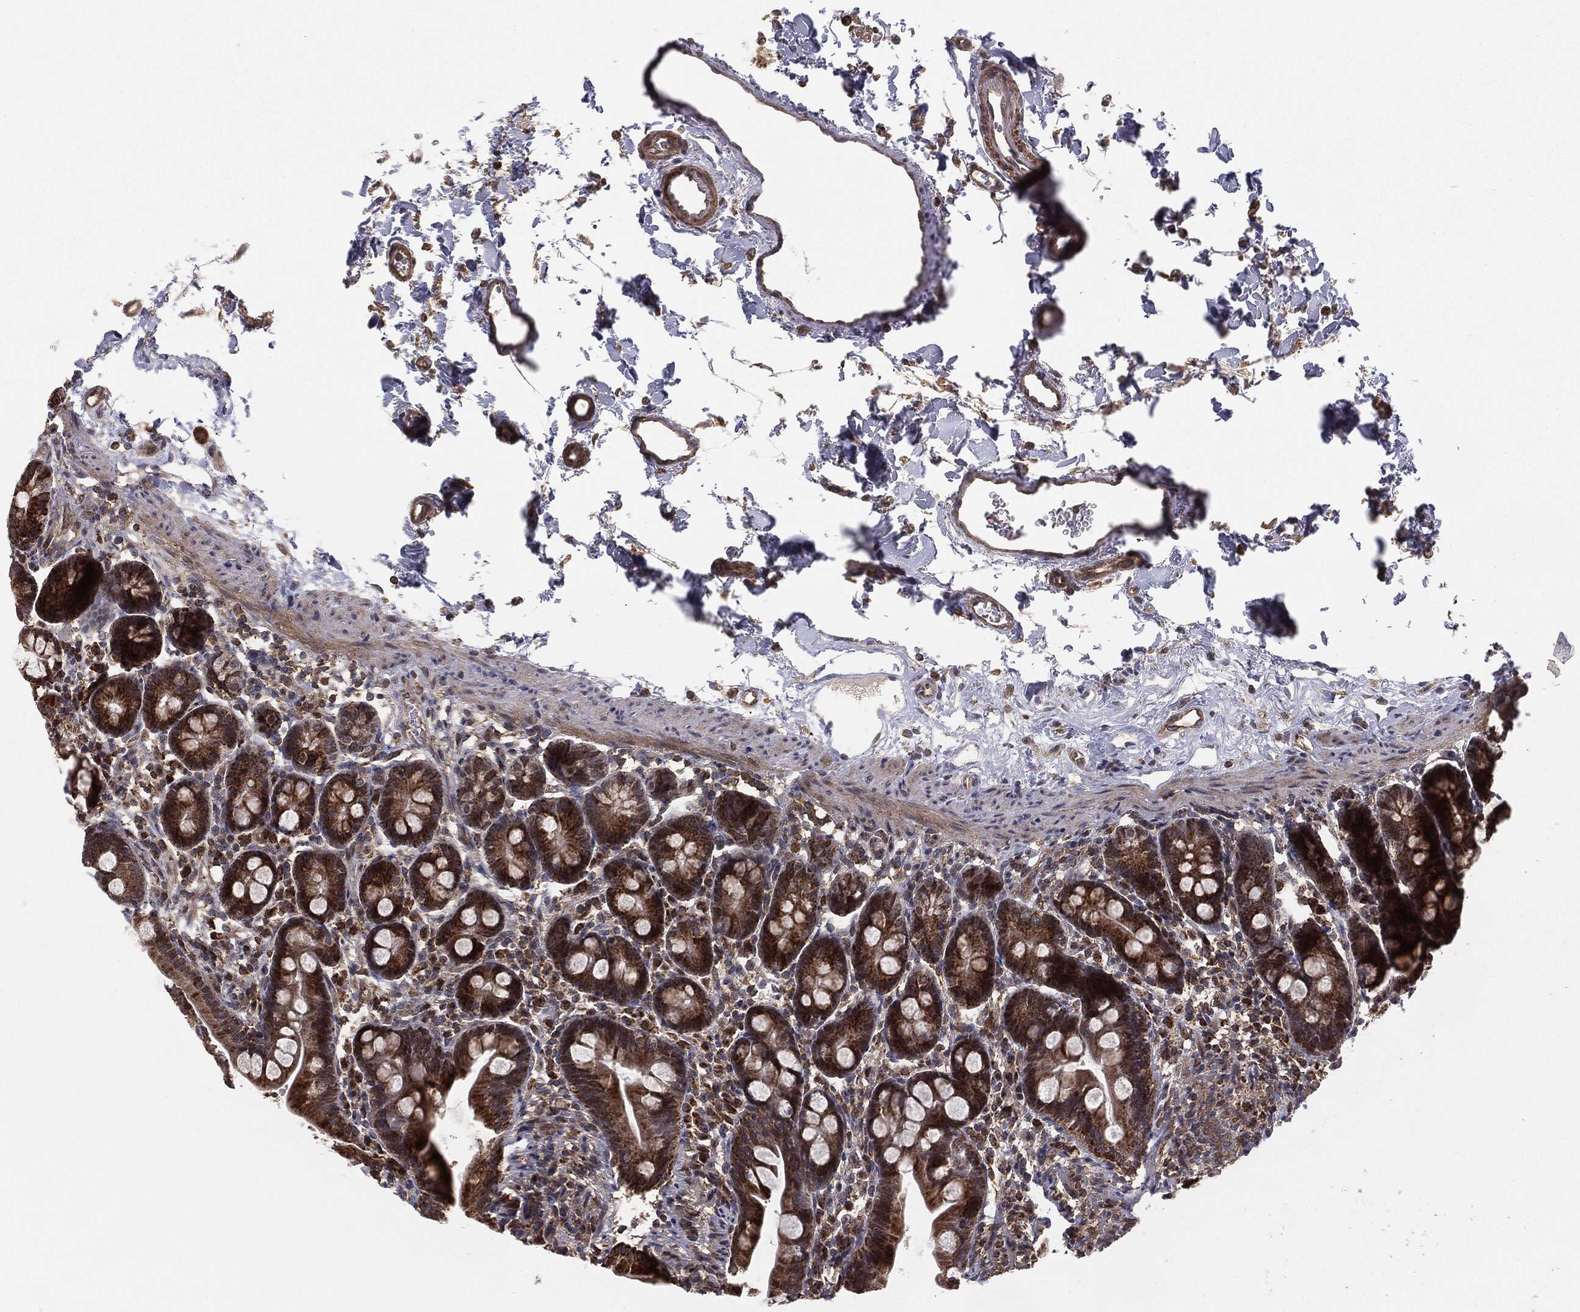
{"staining": {"intensity": "strong", "quantity": ">75%", "location": "cytoplasmic/membranous"}, "tissue": "small intestine", "cell_type": "Glandular cells", "image_type": "normal", "snomed": [{"axis": "morphology", "description": "Normal tissue, NOS"}, {"axis": "topography", "description": "Small intestine"}], "caption": "Immunohistochemistry staining of normal small intestine, which shows high levels of strong cytoplasmic/membranous staining in approximately >75% of glandular cells indicating strong cytoplasmic/membranous protein expression. The staining was performed using DAB (brown) for protein detection and nuclei were counterstained in hematoxylin (blue).", "gene": "MTOR", "patient": {"sex": "female", "age": 44}}